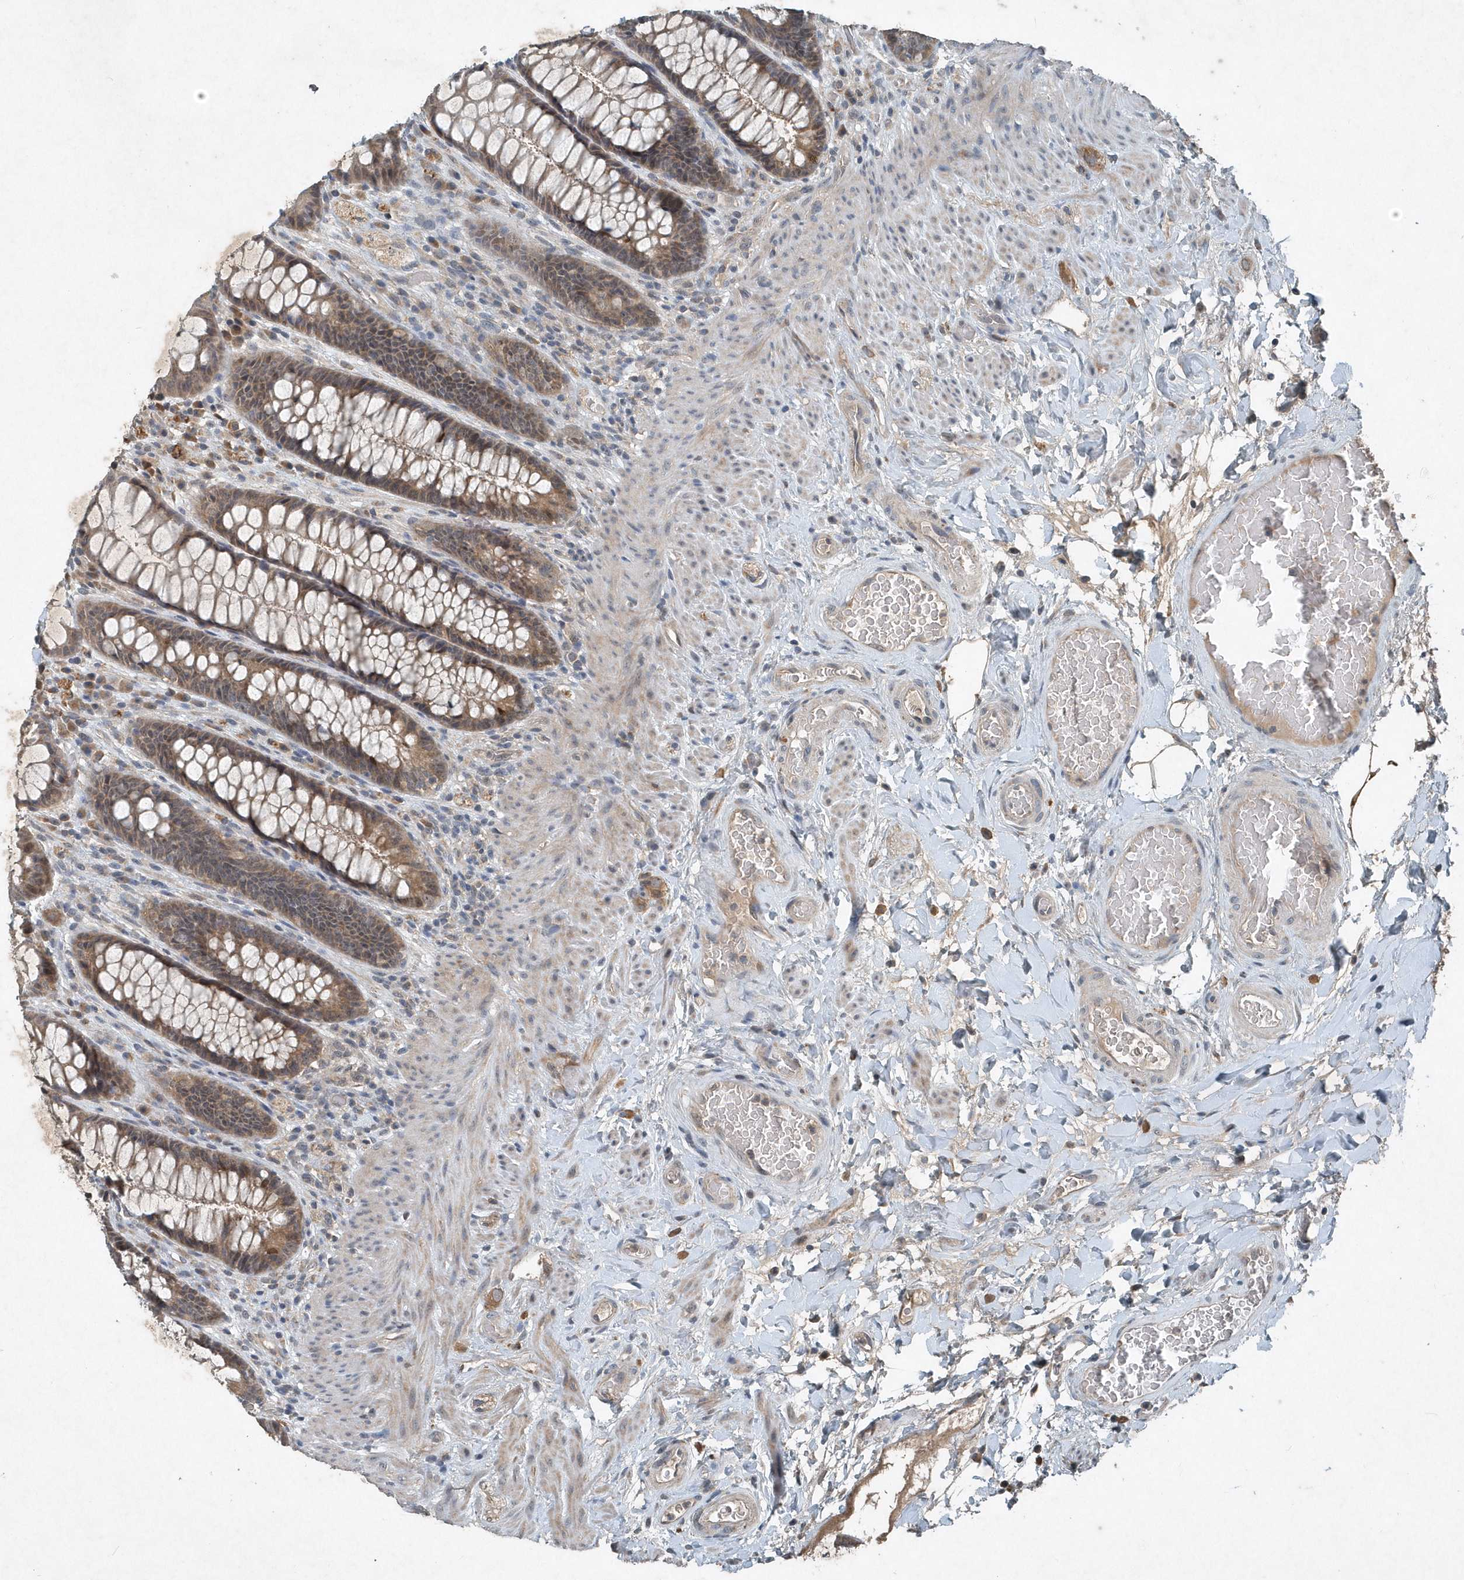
{"staining": {"intensity": "weak", "quantity": ">75%", "location": "cytoplasmic/membranous"}, "tissue": "rectum", "cell_type": "Glandular cells", "image_type": "normal", "snomed": [{"axis": "morphology", "description": "Normal tissue, NOS"}, {"axis": "topography", "description": "Rectum"}], "caption": "The image reveals immunohistochemical staining of normal rectum. There is weak cytoplasmic/membranous expression is identified in about >75% of glandular cells.", "gene": "SCFD2", "patient": {"sex": "female", "age": 46}}